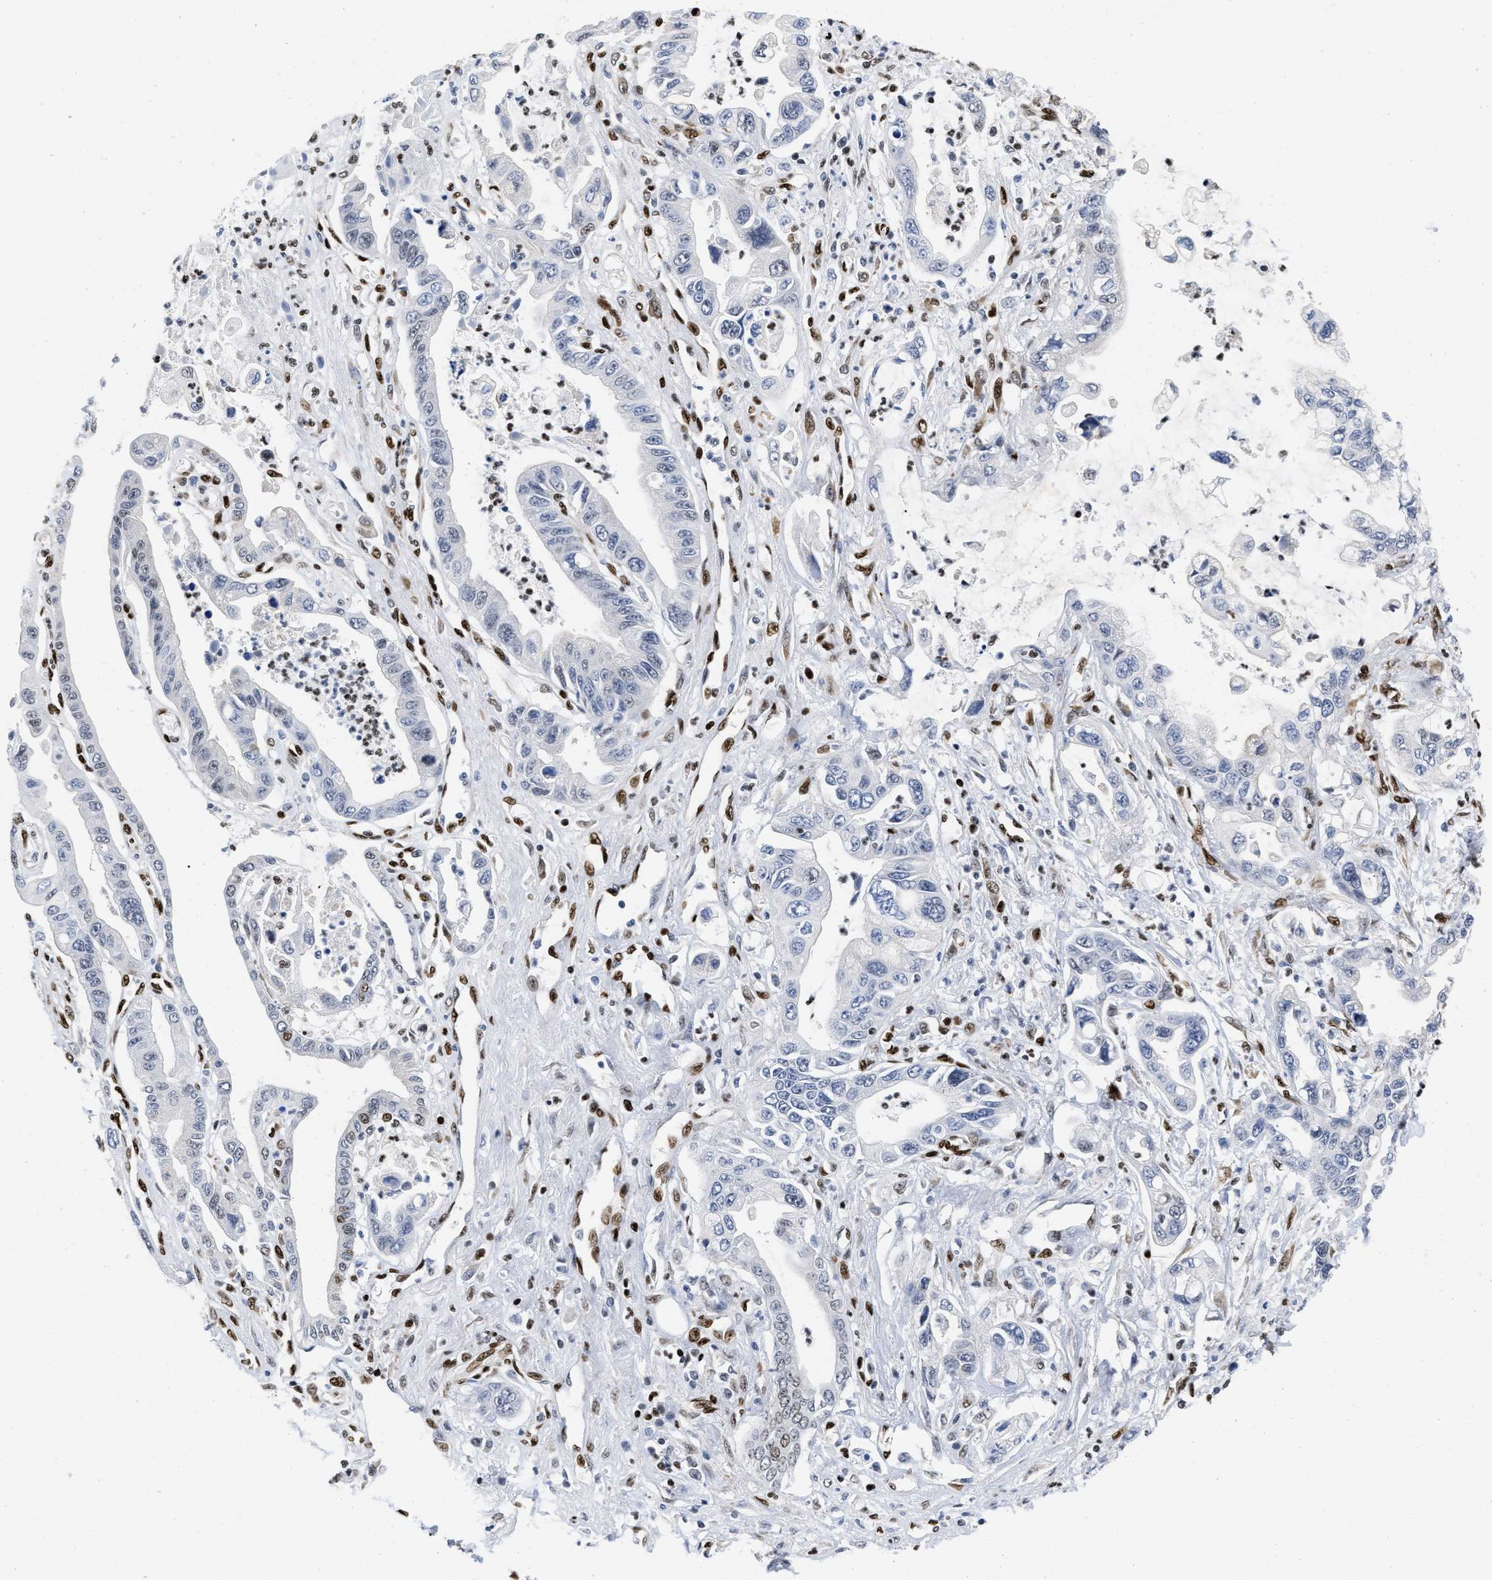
{"staining": {"intensity": "strong", "quantity": "<25%", "location": "nuclear"}, "tissue": "pancreatic cancer", "cell_type": "Tumor cells", "image_type": "cancer", "snomed": [{"axis": "morphology", "description": "Adenocarcinoma, NOS"}, {"axis": "topography", "description": "Pancreas"}], "caption": "Pancreatic cancer stained for a protein (brown) demonstrates strong nuclear positive staining in about <25% of tumor cells.", "gene": "CREB1", "patient": {"sex": "male", "age": 56}}